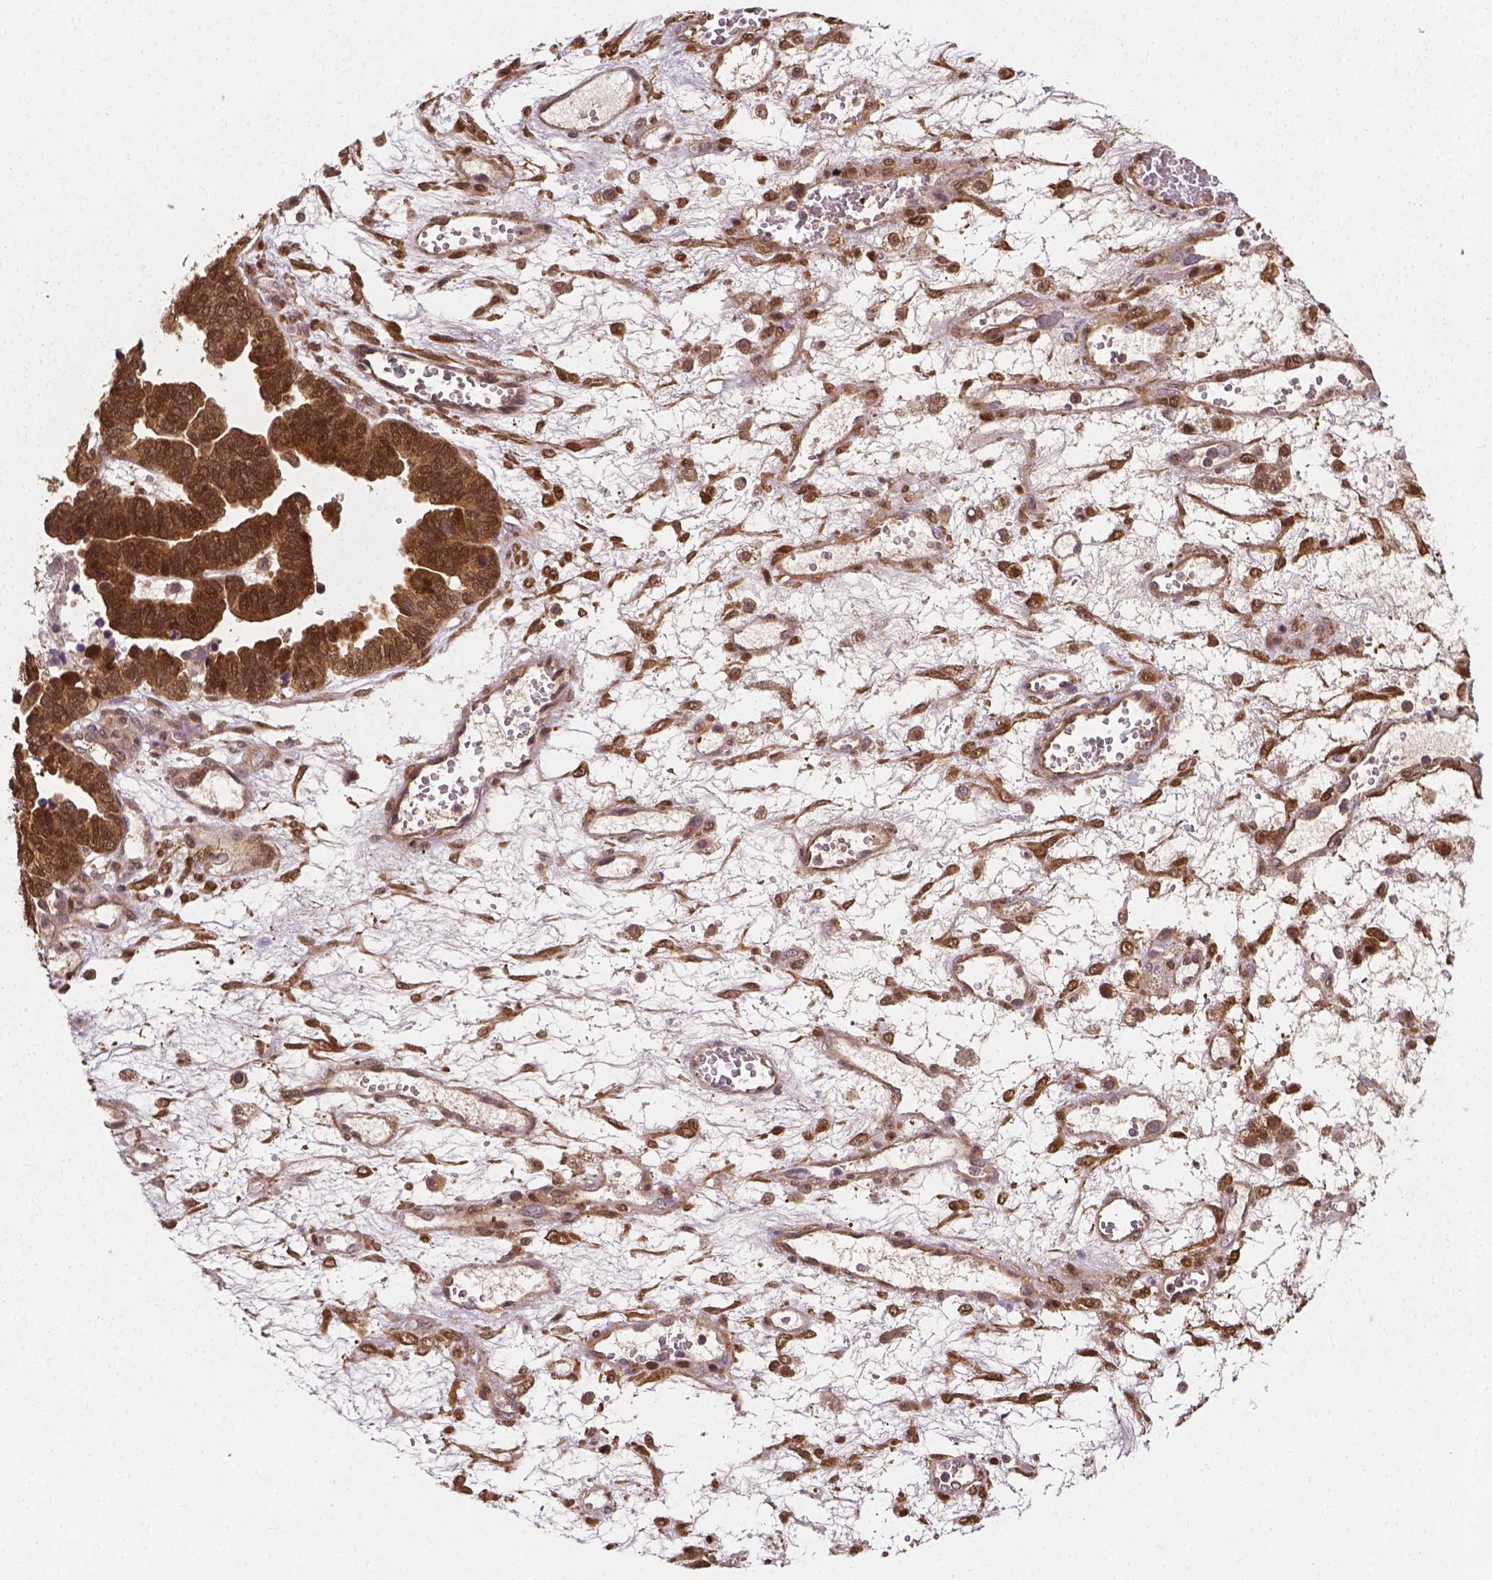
{"staining": {"intensity": "moderate", "quantity": ">75%", "location": "cytoplasmic/membranous,nuclear"}, "tissue": "ovarian cancer", "cell_type": "Tumor cells", "image_type": "cancer", "snomed": [{"axis": "morphology", "description": "Cystadenocarcinoma, serous, NOS"}, {"axis": "topography", "description": "Ovary"}], "caption": "Ovarian serous cystadenocarcinoma stained for a protein (brown) shows moderate cytoplasmic/membranous and nuclear positive positivity in about >75% of tumor cells.", "gene": "YAP1", "patient": {"sex": "female", "age": 51}}